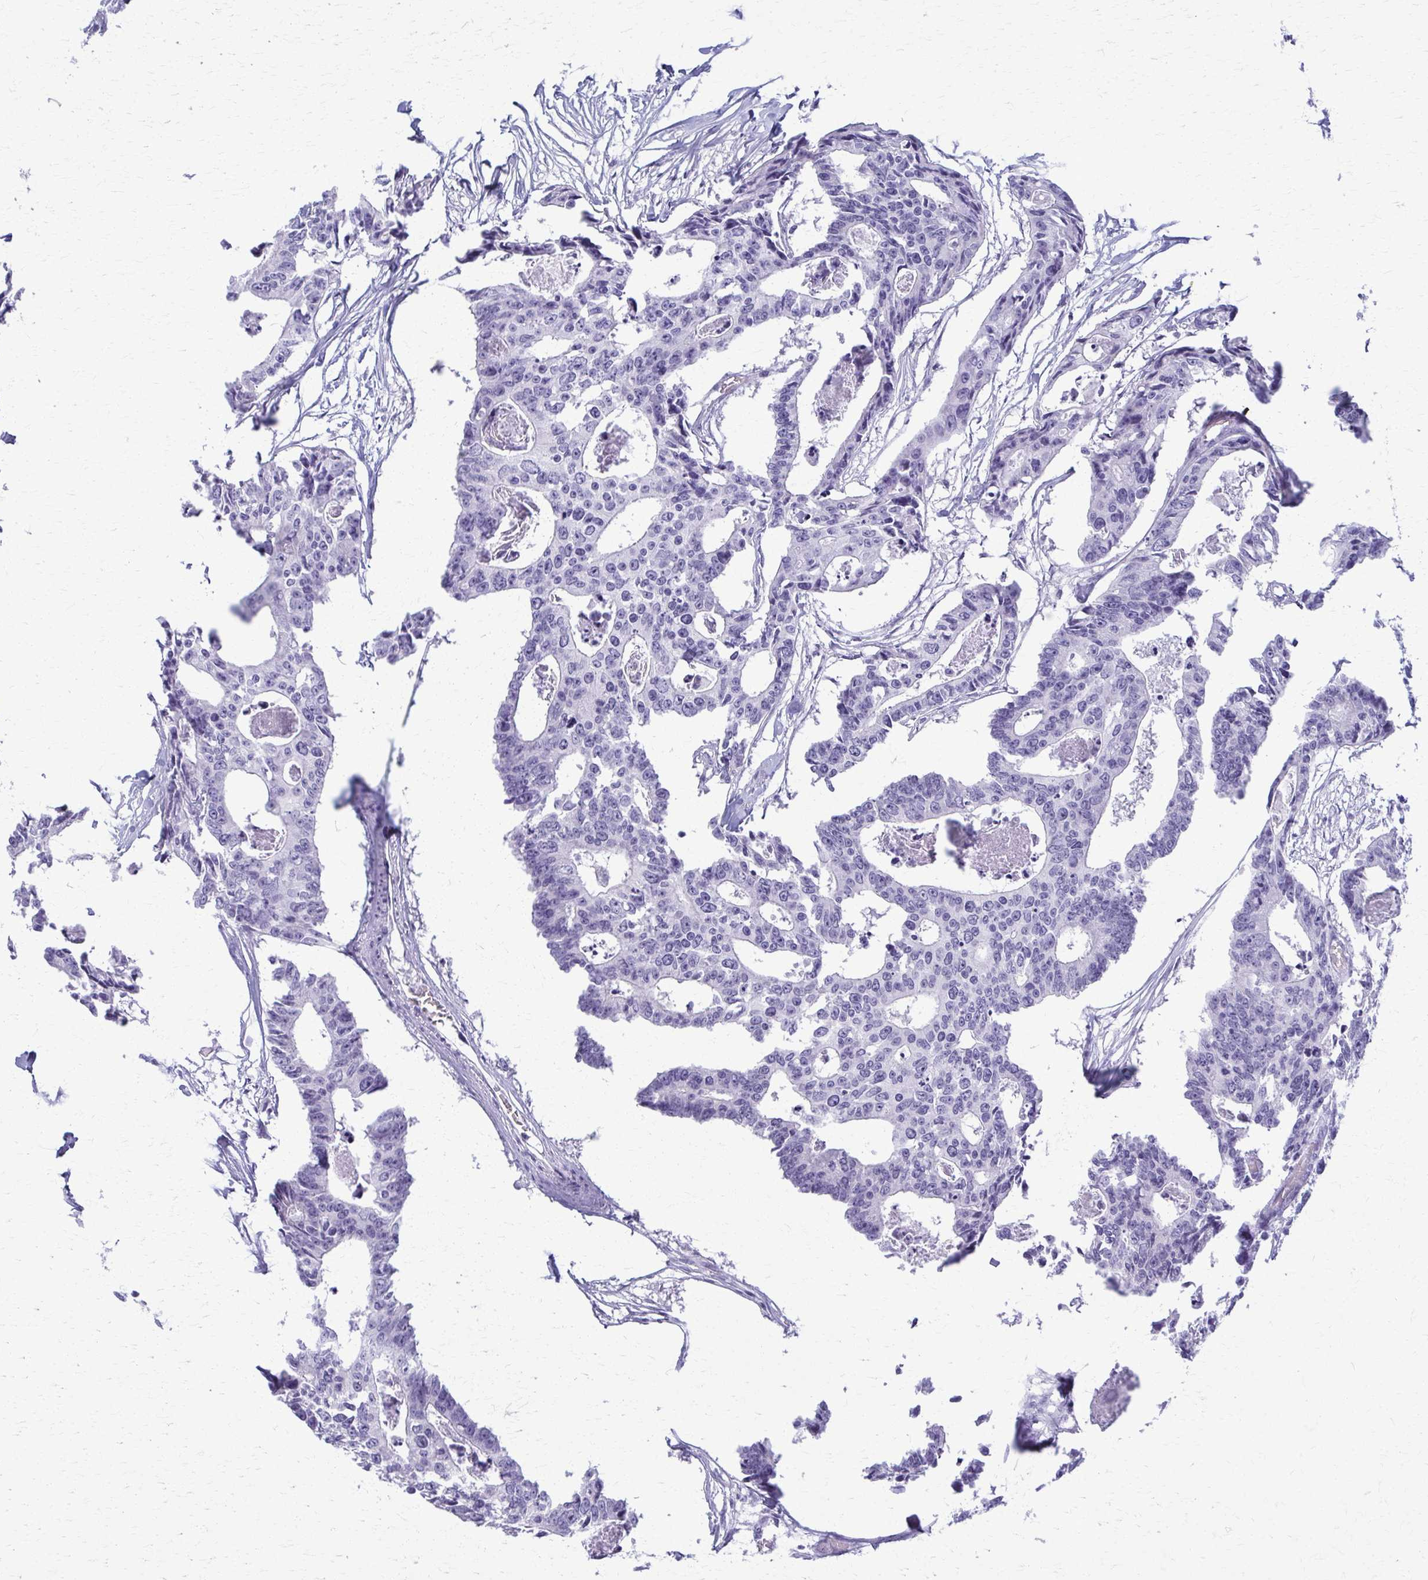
{"staining": {"intensity": "negative", "quantity": "none", "location": "none"}, "tissue": "colorectal cancer", "cell_type": "Tumor cells", "image_type": "cancer", "snomed": [{"axis": "morphology", "description": "Adenocarcinoma, NOS"}, {"axis": "topography", "description": "Rectum"}], "caption": "This is a micrograph of immunohistochemistry staining of colorectal cancer, which shows no positivity in tumor cells.", "gene": "ACSM2B", "patient": {"sex": "male", "age": 57}}